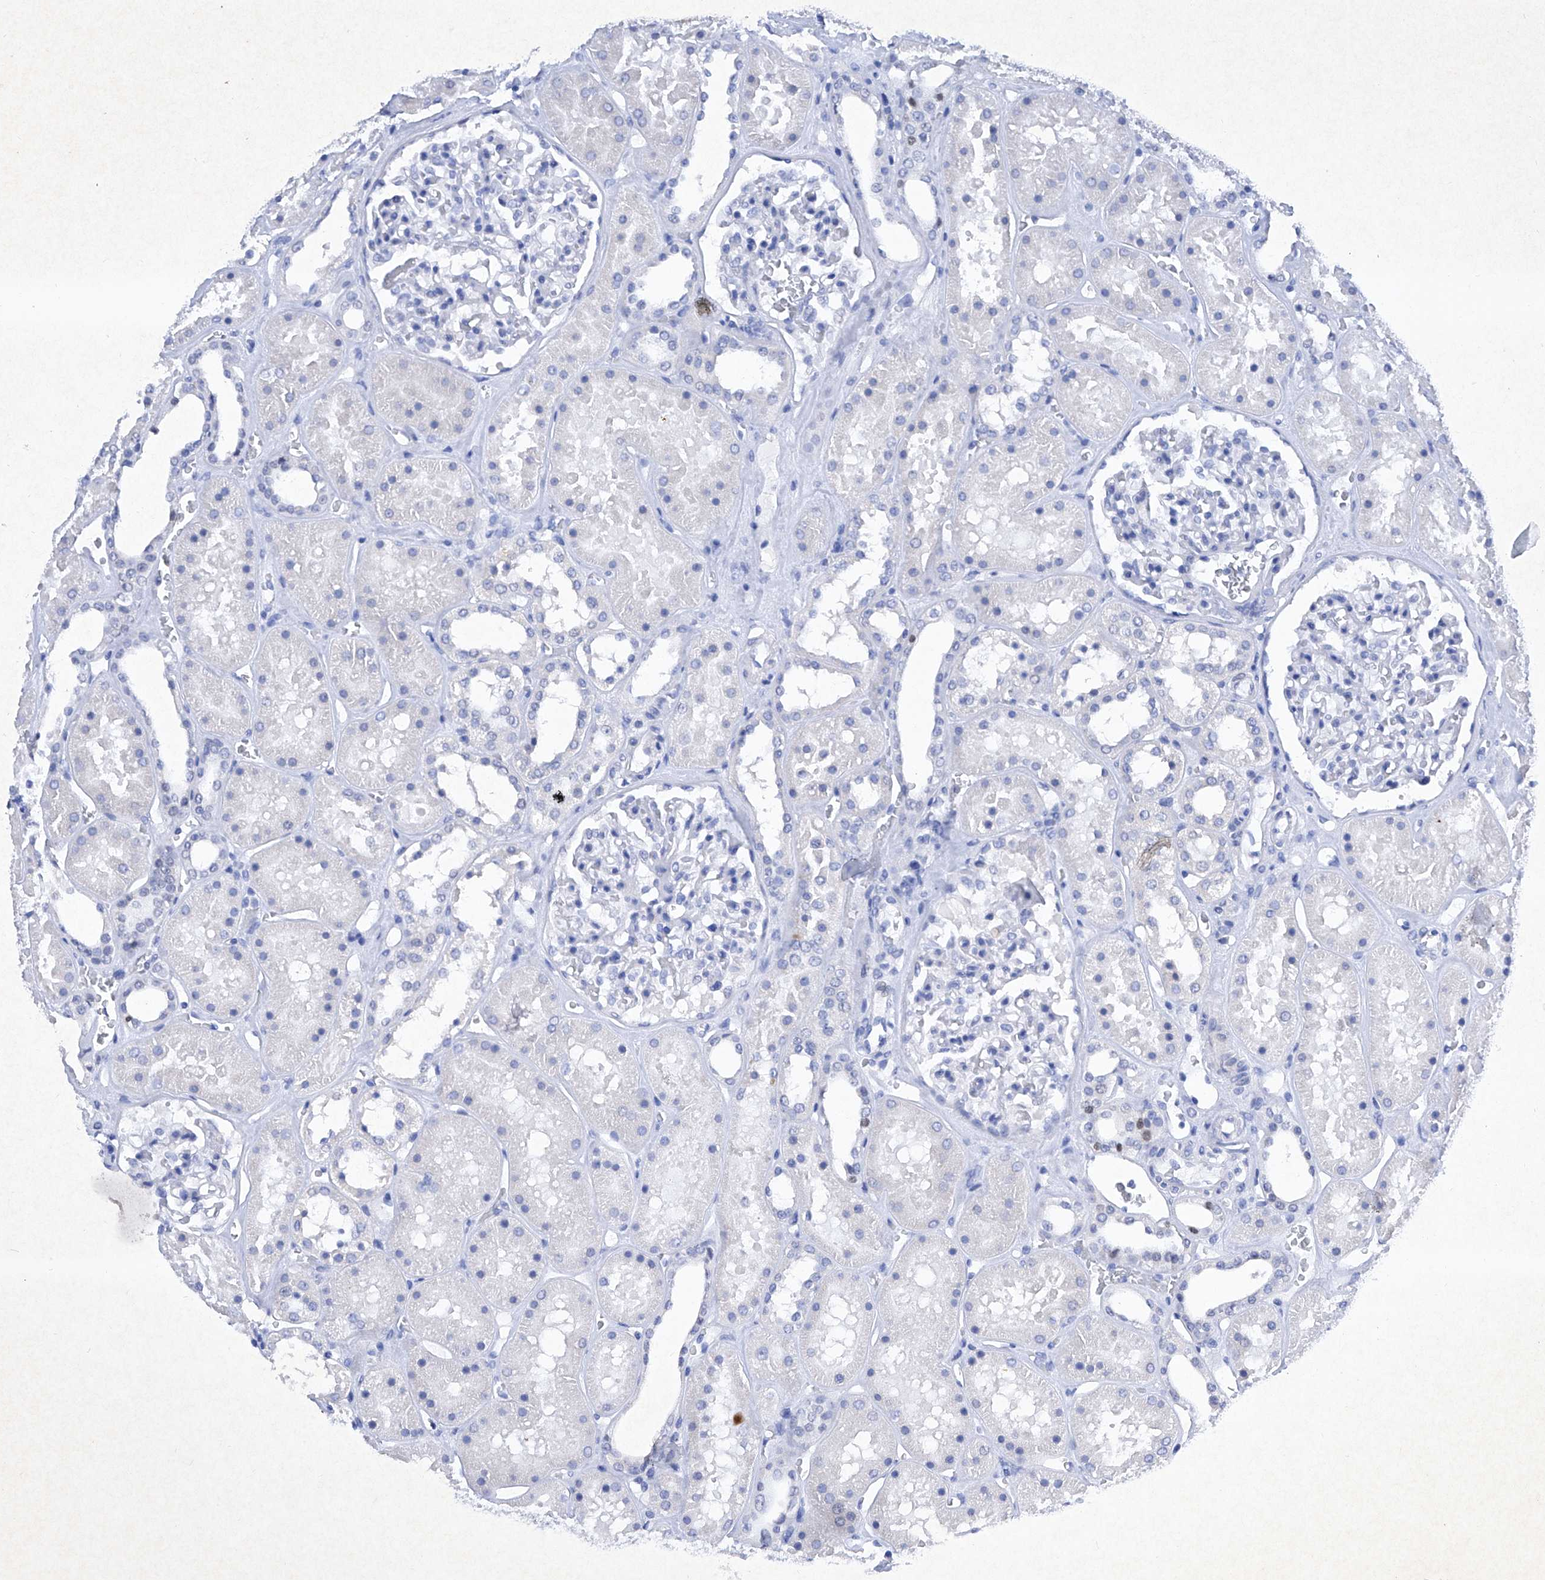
{"staining": {"intensity": "negative", "quantity": "none", "location": "none"}, "tissue": "kidney", "cell_type": "Cells in glomeruli", "image_type": "normal", "snomed": [{"axis": "morphology", "description": "Normal tissue, NOS"}, {"axis": "topography", "description": "Kidney"}], "caption": "Human kidney stained for a protein using IHC exhibits no staining in cells in glomeruli.", "gene": "BARX2", "patient": {"sex": "female", "age": 41}}